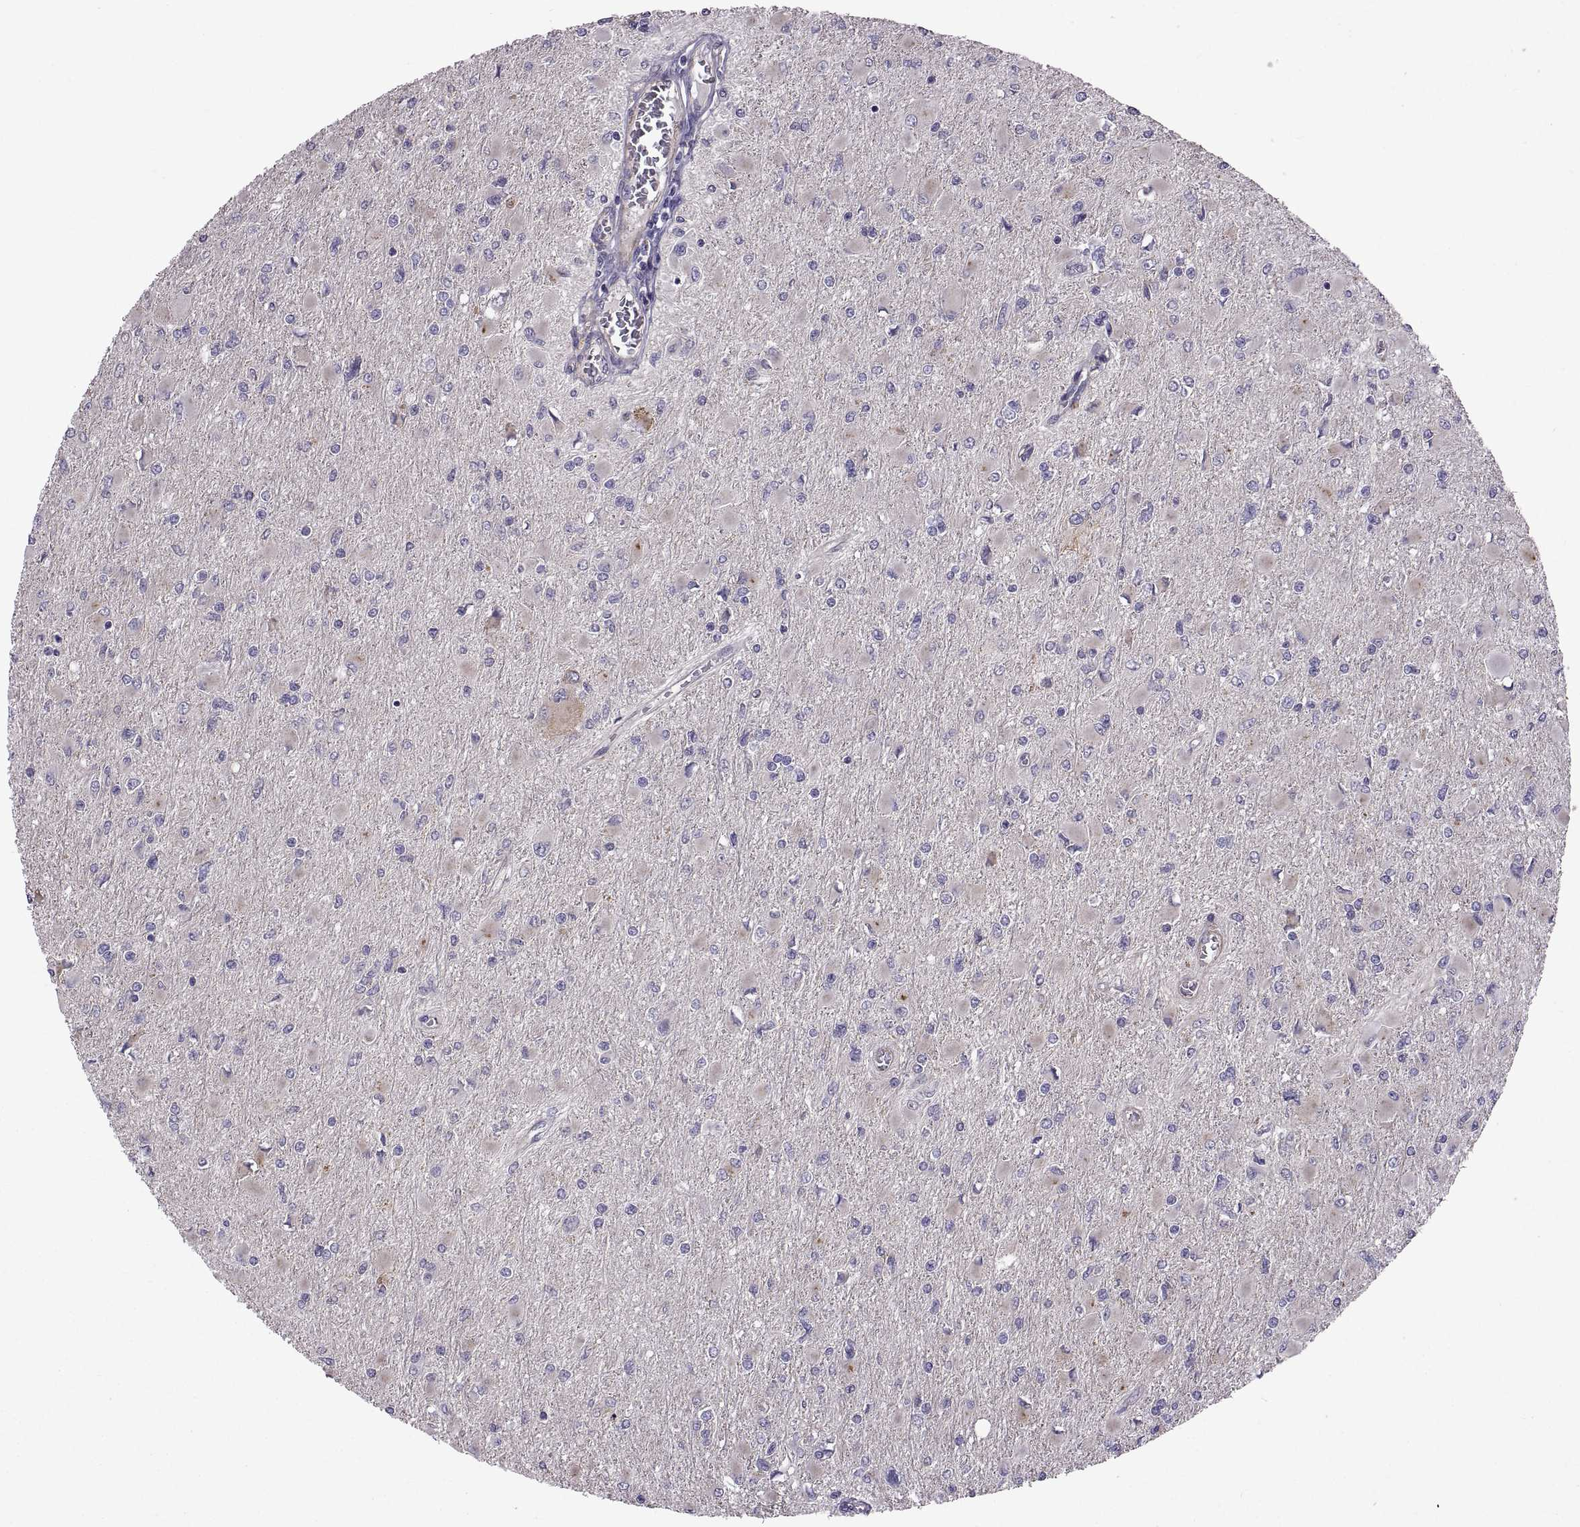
{"staining": {"intensity": "negative", "quantity": "none", "location": "none"}, "tissue": "glioma", "cell_type": "Tumor cells", "image_type": "cancer", "snomed": [{"axis": "morphology", "description": "Glioma, malignant, High grade"}, {"axis": "topography", "description": "Cerebral cortex"}], "caption": "The photomicrograph reveals no staining of tumor cells in malignant glioma (high-grade).", "gene": "ARSL", "patient": {"sex": "female", "age": 36}}